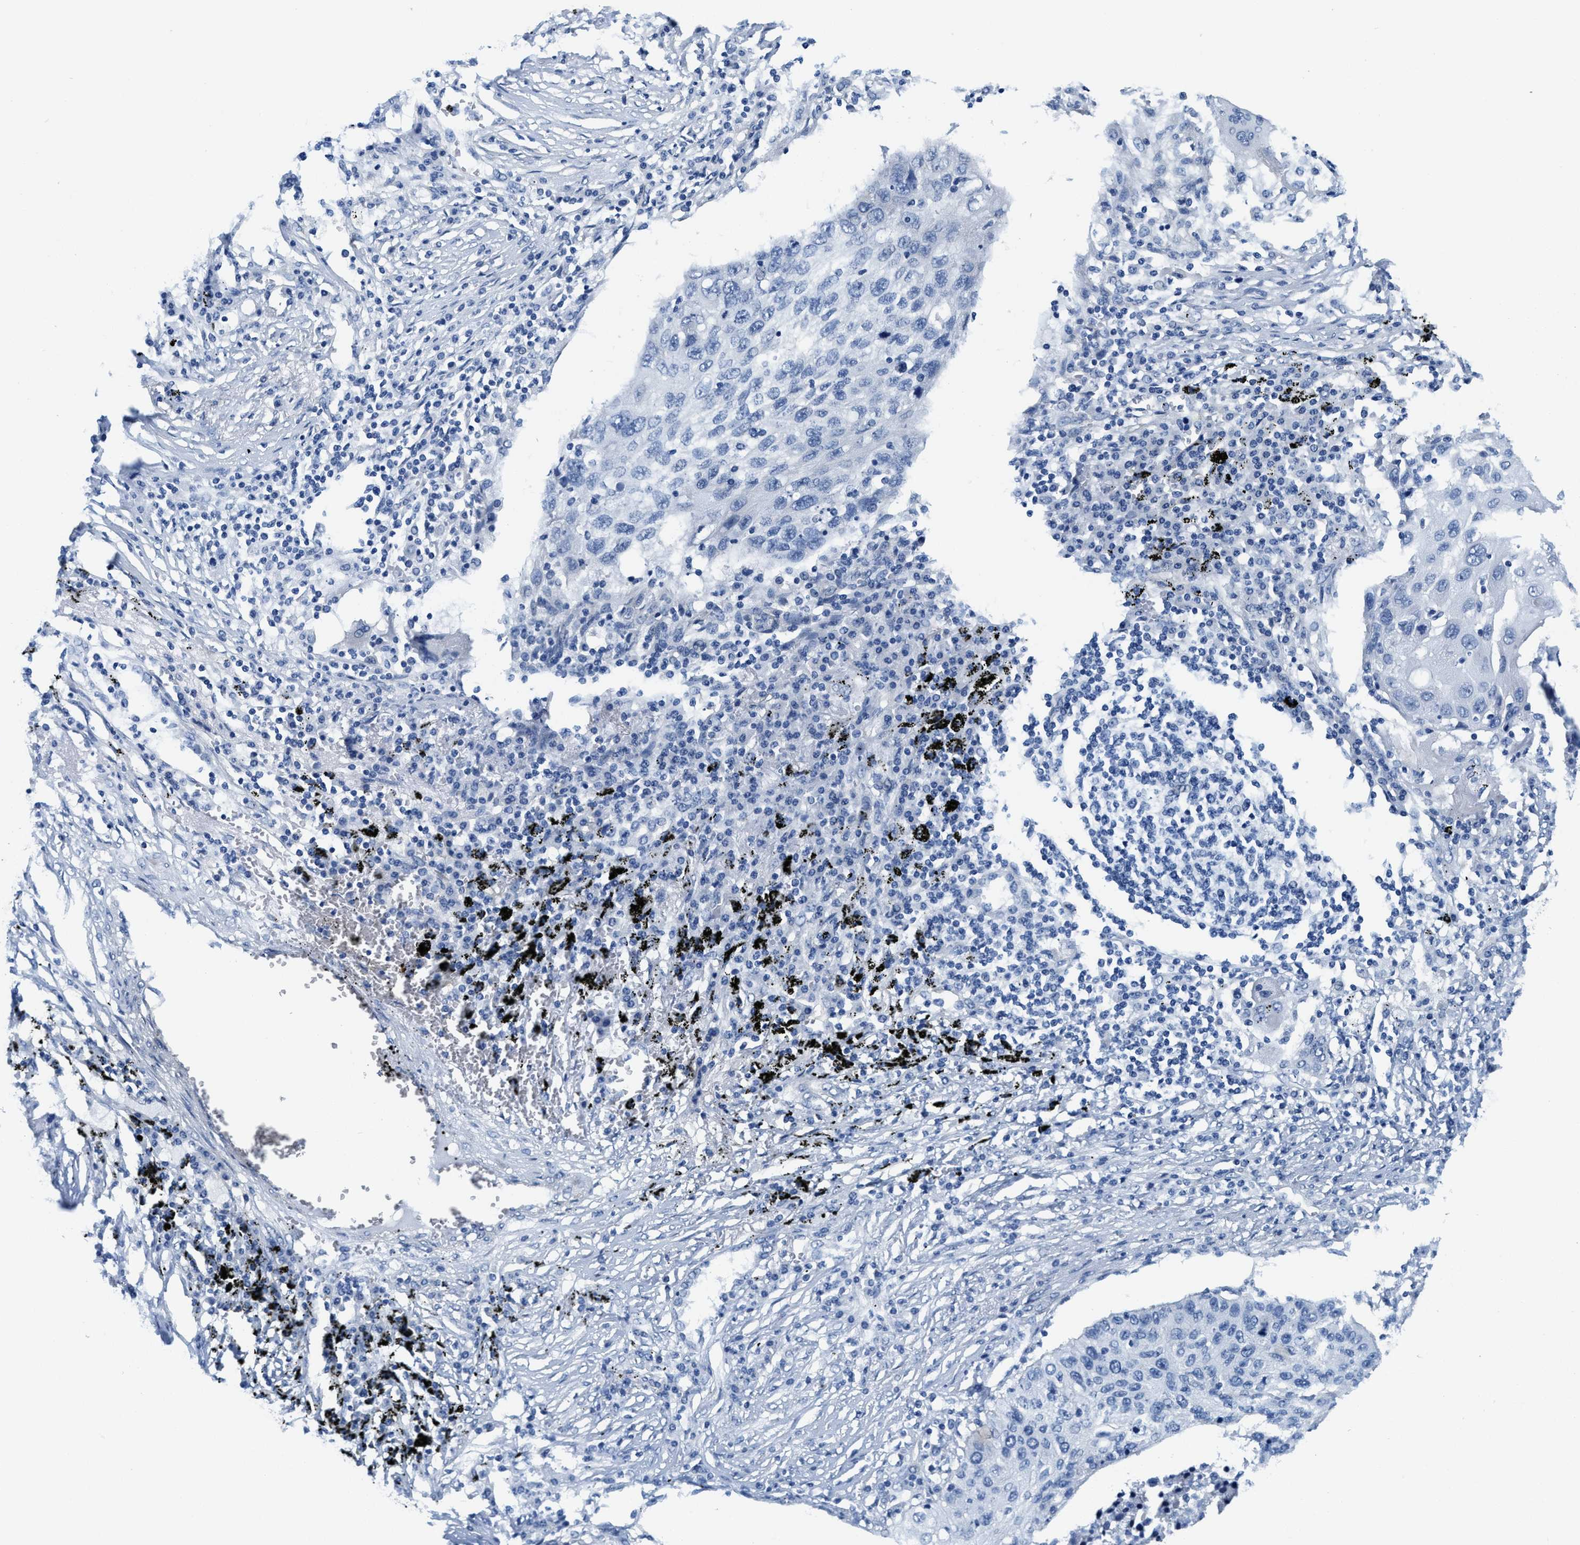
{"staining": {"intensity": "negative", "quantity": "none", "location": "none"}, "tissue": "lung cancer", "cell_type": "Tumor cells", "image_type": "cancer", "snomed": [{"axis": "morphology", "description": "Squamous cell carcinoma, NOS"}, {"axis": "topography", "description": "Lung"}], "caption": "IHC histopathology image of lung cancer (squamous cell carcinoma) stained for a protein (brown), which shows no staining in tumor cells.", "gene": "DSCAM", "patient": {"sex": "female", "age": 63}}